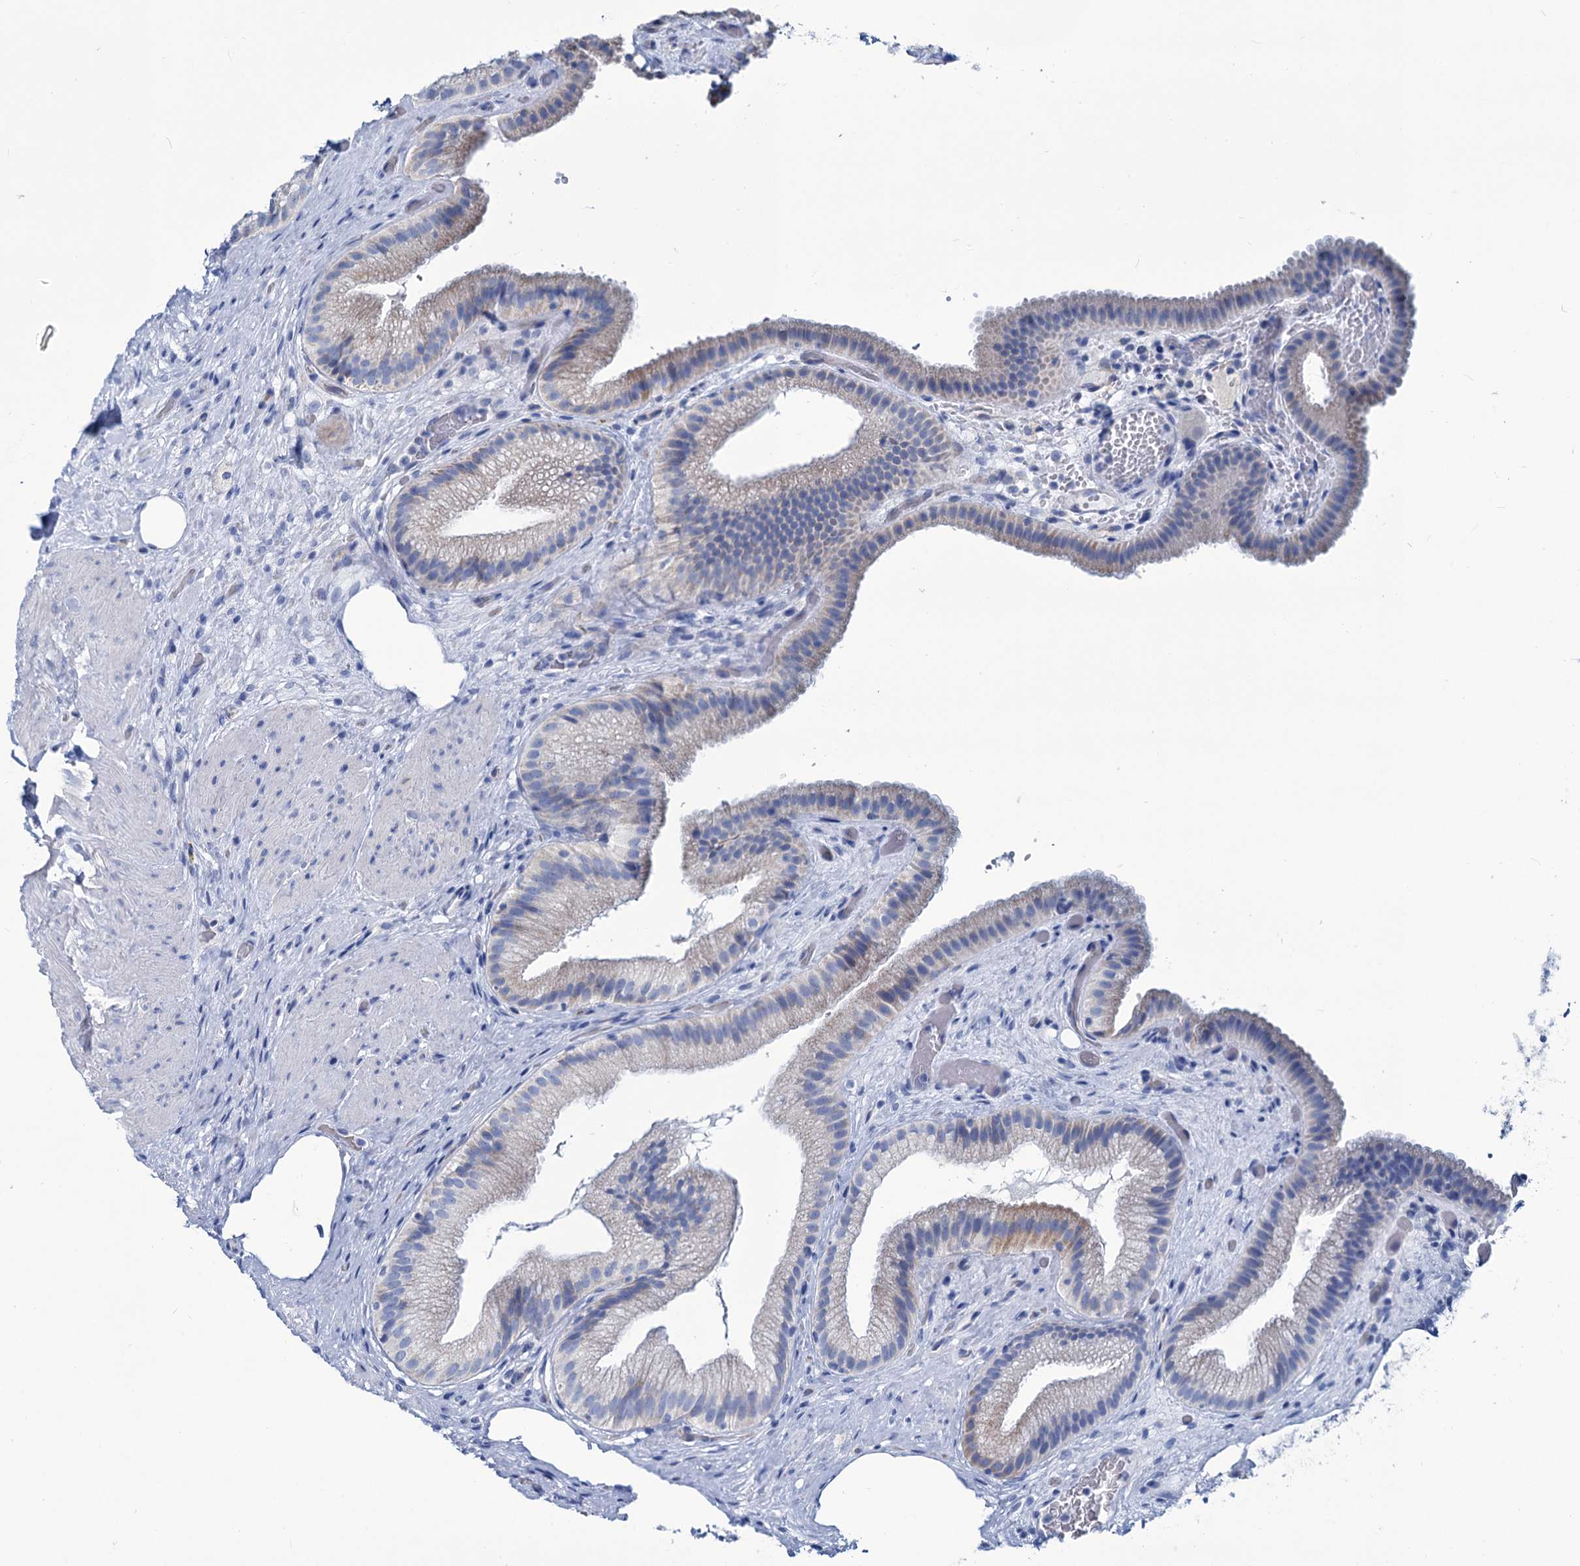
{"staining": {"intensity": "weak", "quantity": "<25%", "location": "cytoplasmic/membranous"}, "tissue": "gallbladder", "cell_type": "Glandular cells", "image_type": "normal", "snomed": [{"axis": "morphology", "description": "Normal tissue, NOS"}, {"axis": "morphology", "description": "Inflammation, NOS"}, {"axis": "topography", "description": "Gallbladder"}], "caption": "A high-resolution histopathology image shows immunohistochemistry (IHC) staining of benign gallbladder, which demonstrates no significant expression in glandular cells. (DAB (3,3'-diaminobenzidine) immunohistochemistry (IHC) with hematoxylin counter stain).", "gene": "SLC1A3", "patient": {"sex": "male", "age": 51}}